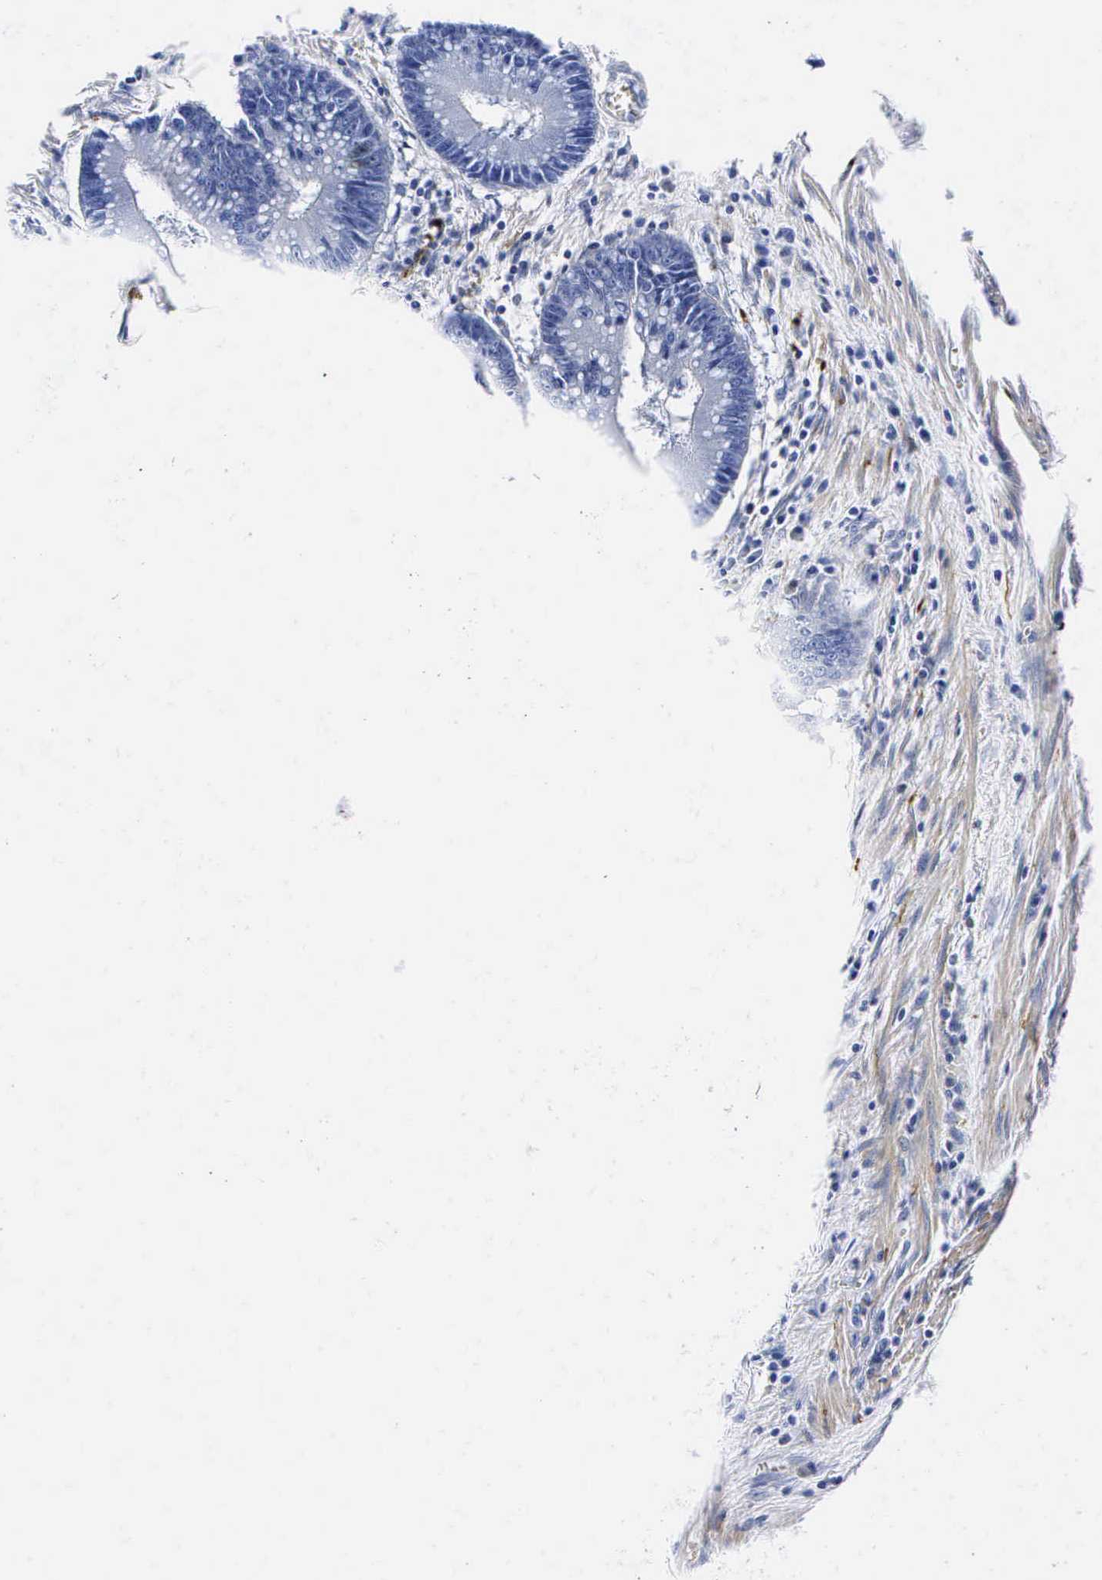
{"staining": {"intensity": "negative", "quantity": "none", "location": "none"}, "tissue": "colorectal cancer", "cell_type": "Tumor cells", "image_type": "cancer", "snomed": [{"axis": "morphology", "description": "Adenocarcinoma, NOS"}, {"axis": "topography", "description": "Rectum"}], "caption": "Immunohistochemistry histopathology image of neoplastic tissue: colorectal adenocarcinoma stained with DAB demonstrates no significant protein staining in tumor cells.", "gene": "ENO2", "patient": {"sex": "female", "age": 81}}